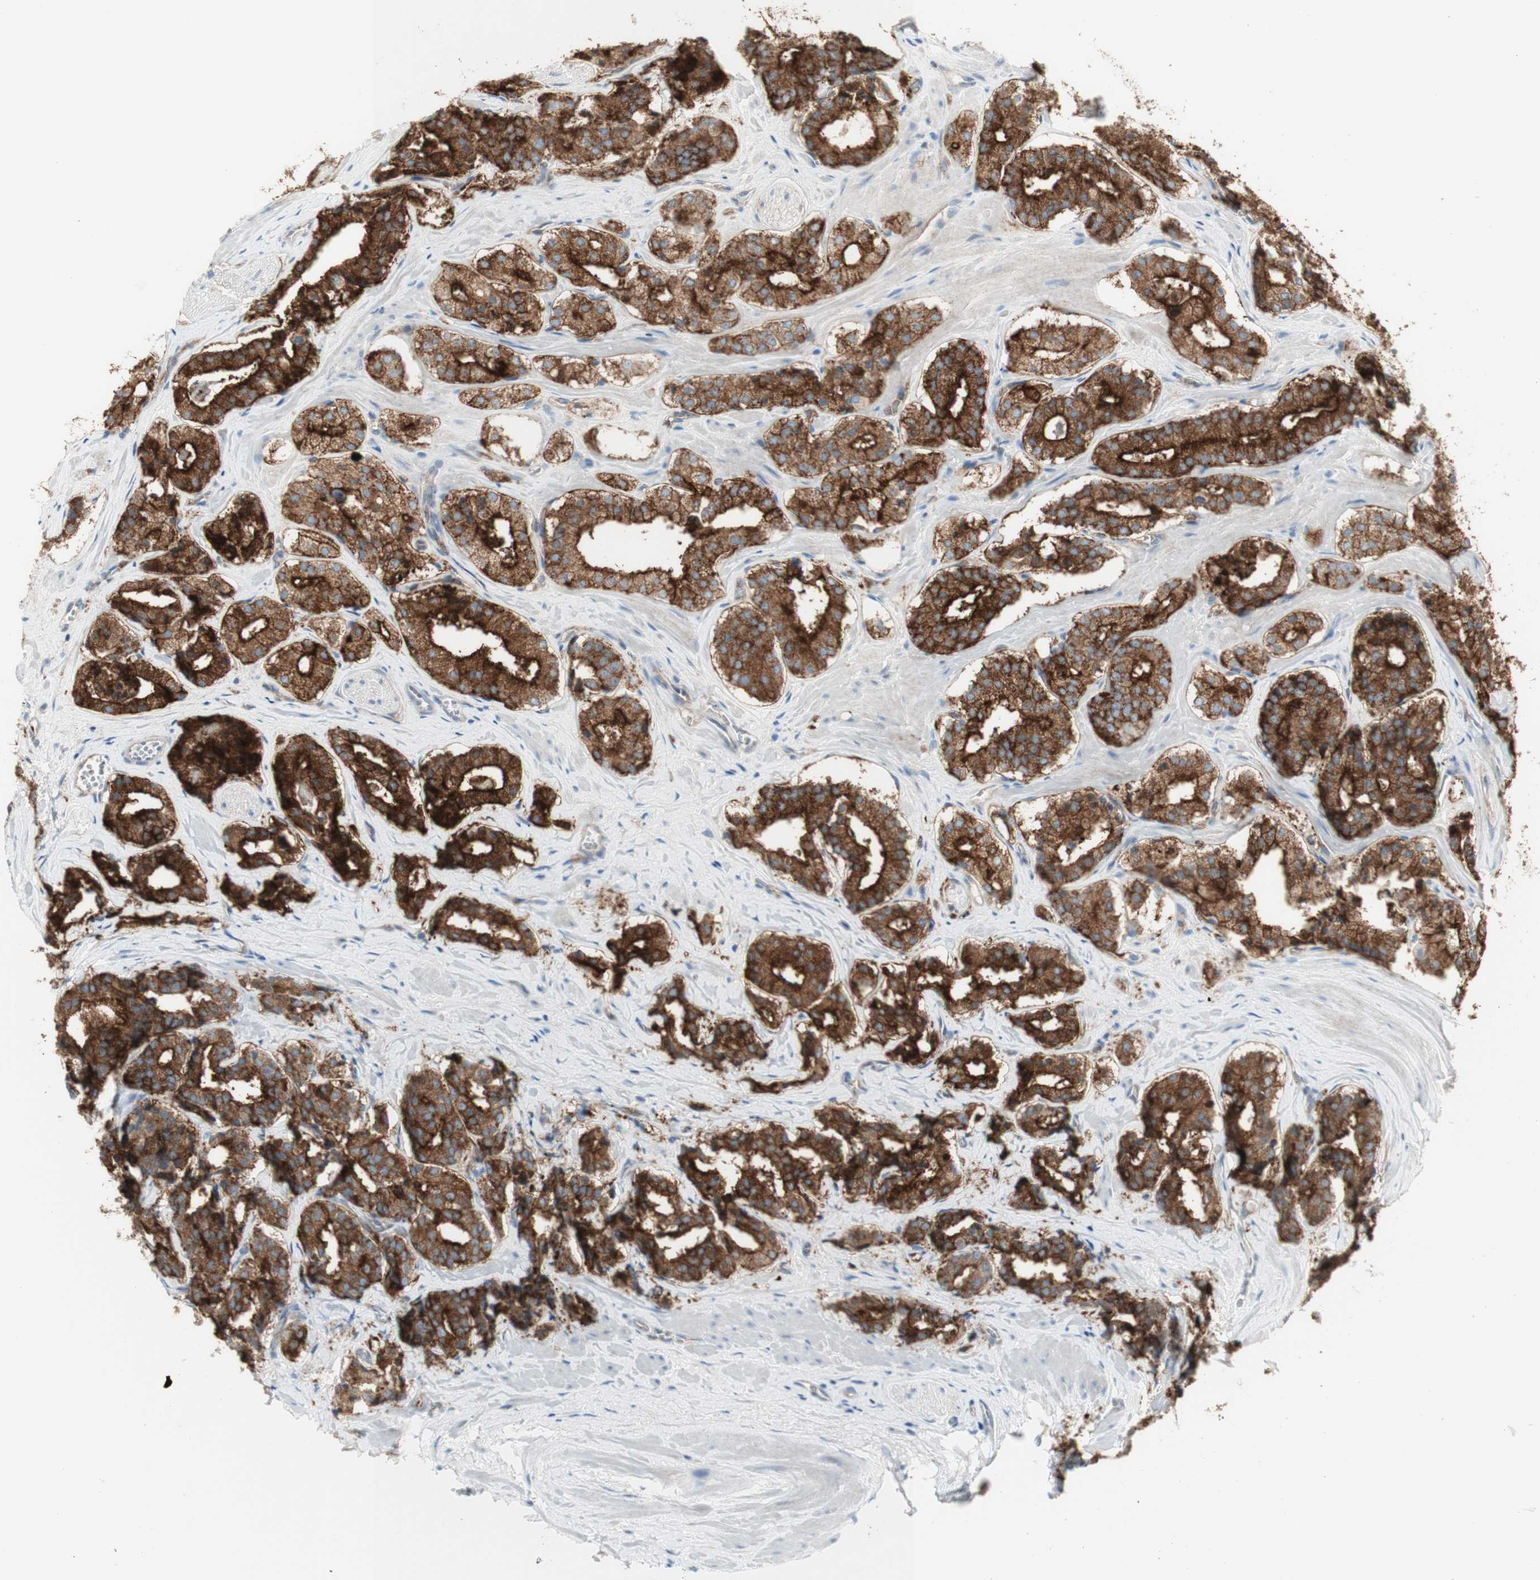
{"staining": {"intensity": "moderate", "quantity": "25%-75%", "location": "cytoplasmic/membranous"}, "tissue": "prostate cancer", "cell_type": "Tumor cells", "image_type": "cancer", "snomed": [{"axis": "morphology", "description": "Adenocarcinoma, High grade"}, {"axis": "topography", "description": "Prostate"}], "caption": "A photomicrograph of human prostate cancer stained for a protein displays moderate cytoplasmic/membranous brown staining in tumor cells. (DAB IHC with brightfield microscopy, high magnification).", "gene": "MYO6", "patient": {"sex": "male", "age": 60}}